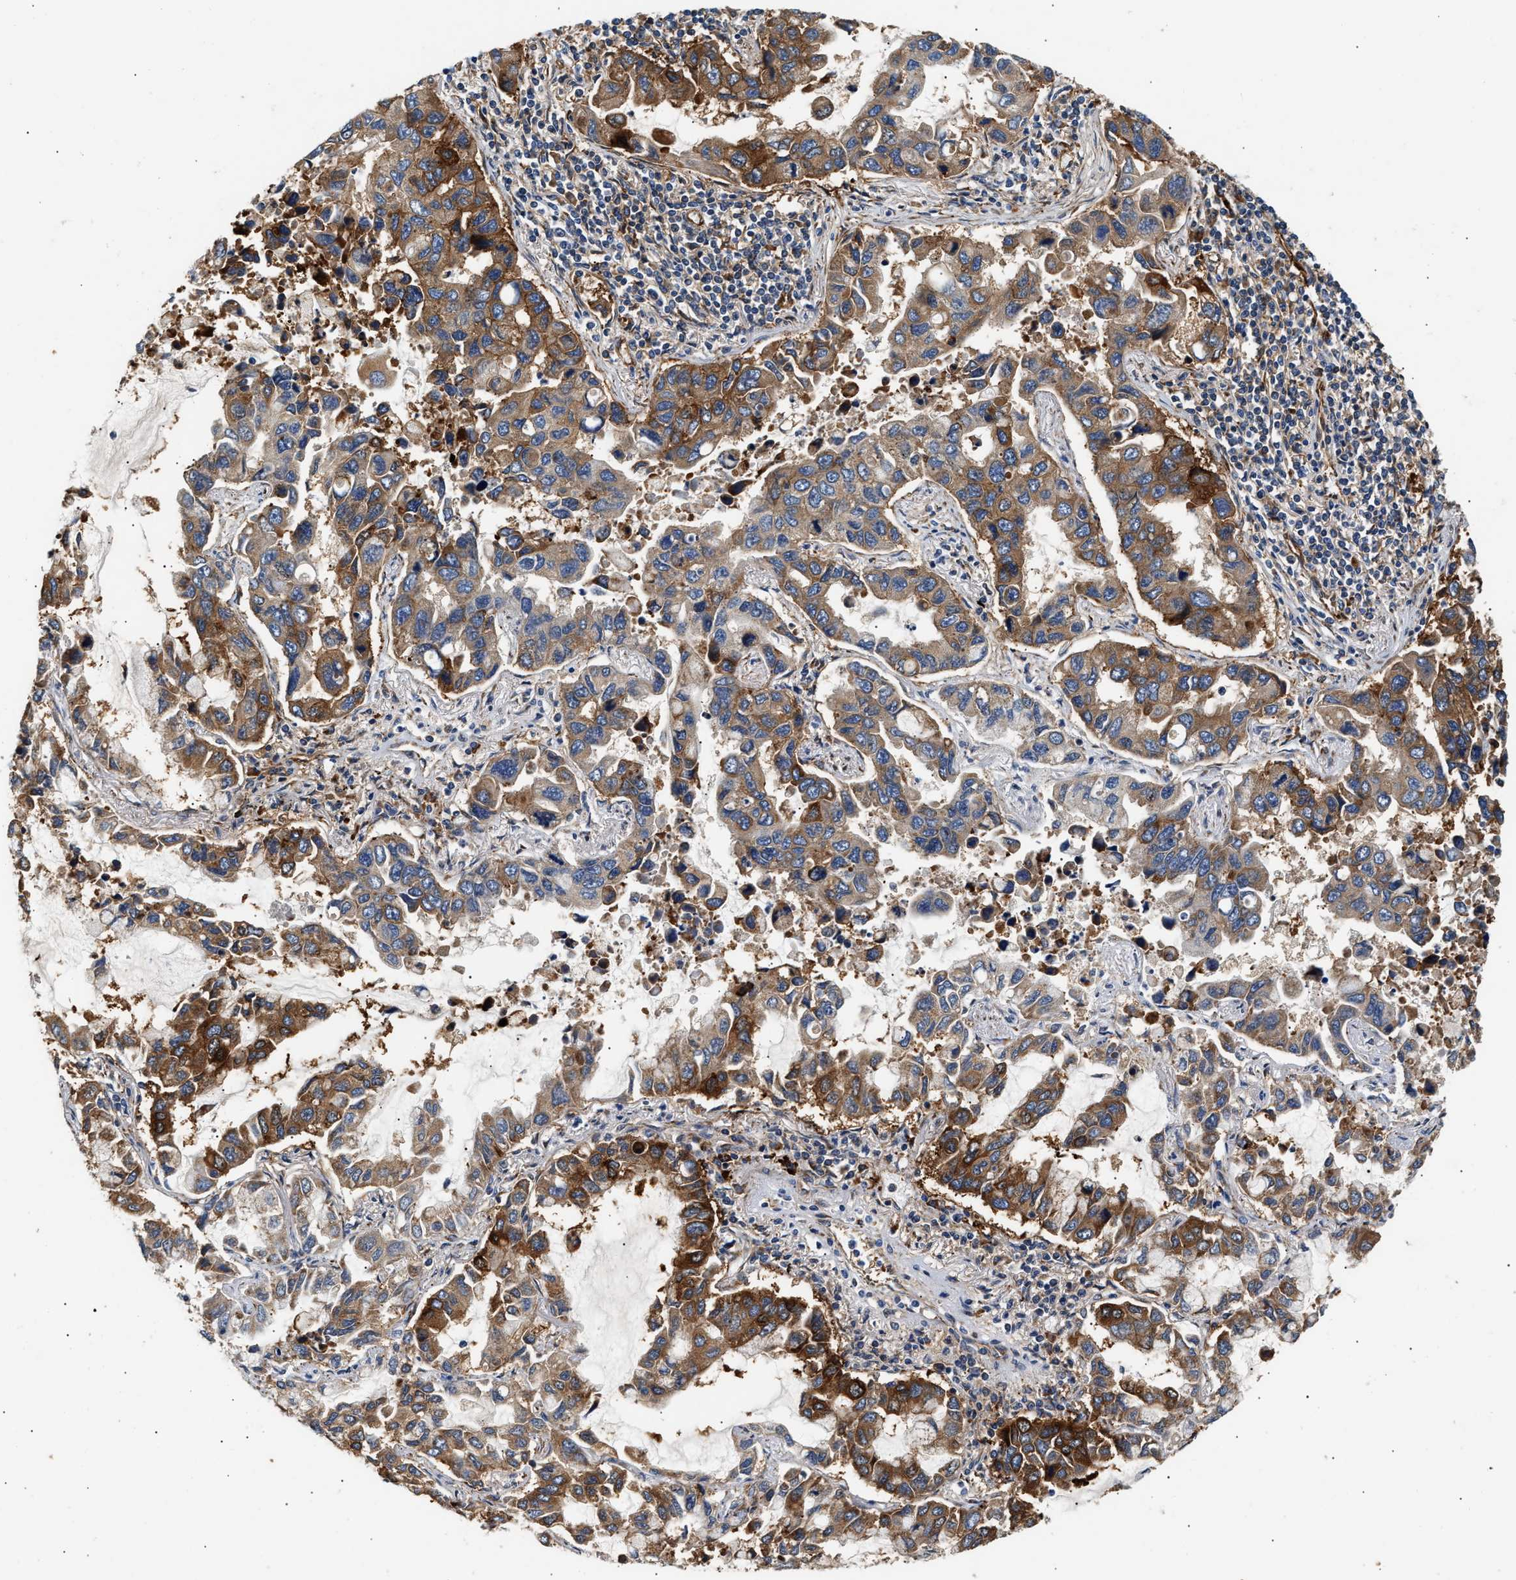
{"staining": {"intensity": "strong", "quantity": ">75%", "location": "cytoplasmic/membranous"}, "tissue": "lung cancer", "cell_type": "Tumor cells", "image_type": "cancer", "snomed": [{"axis": "morphology", "description": "Adenocarcinoma, NOS"}, {"axis": "topography", "description": "Lung"}], "caption": "Protein expression analysis of lung cancer (adenocarcinoma) reveals strong cytoplasmic/membranous staining in about >75% of tumor cells. Nuclei are stained in blue.", "gene": "IFT74", "patient": {"sex": "male", "age": 64}}